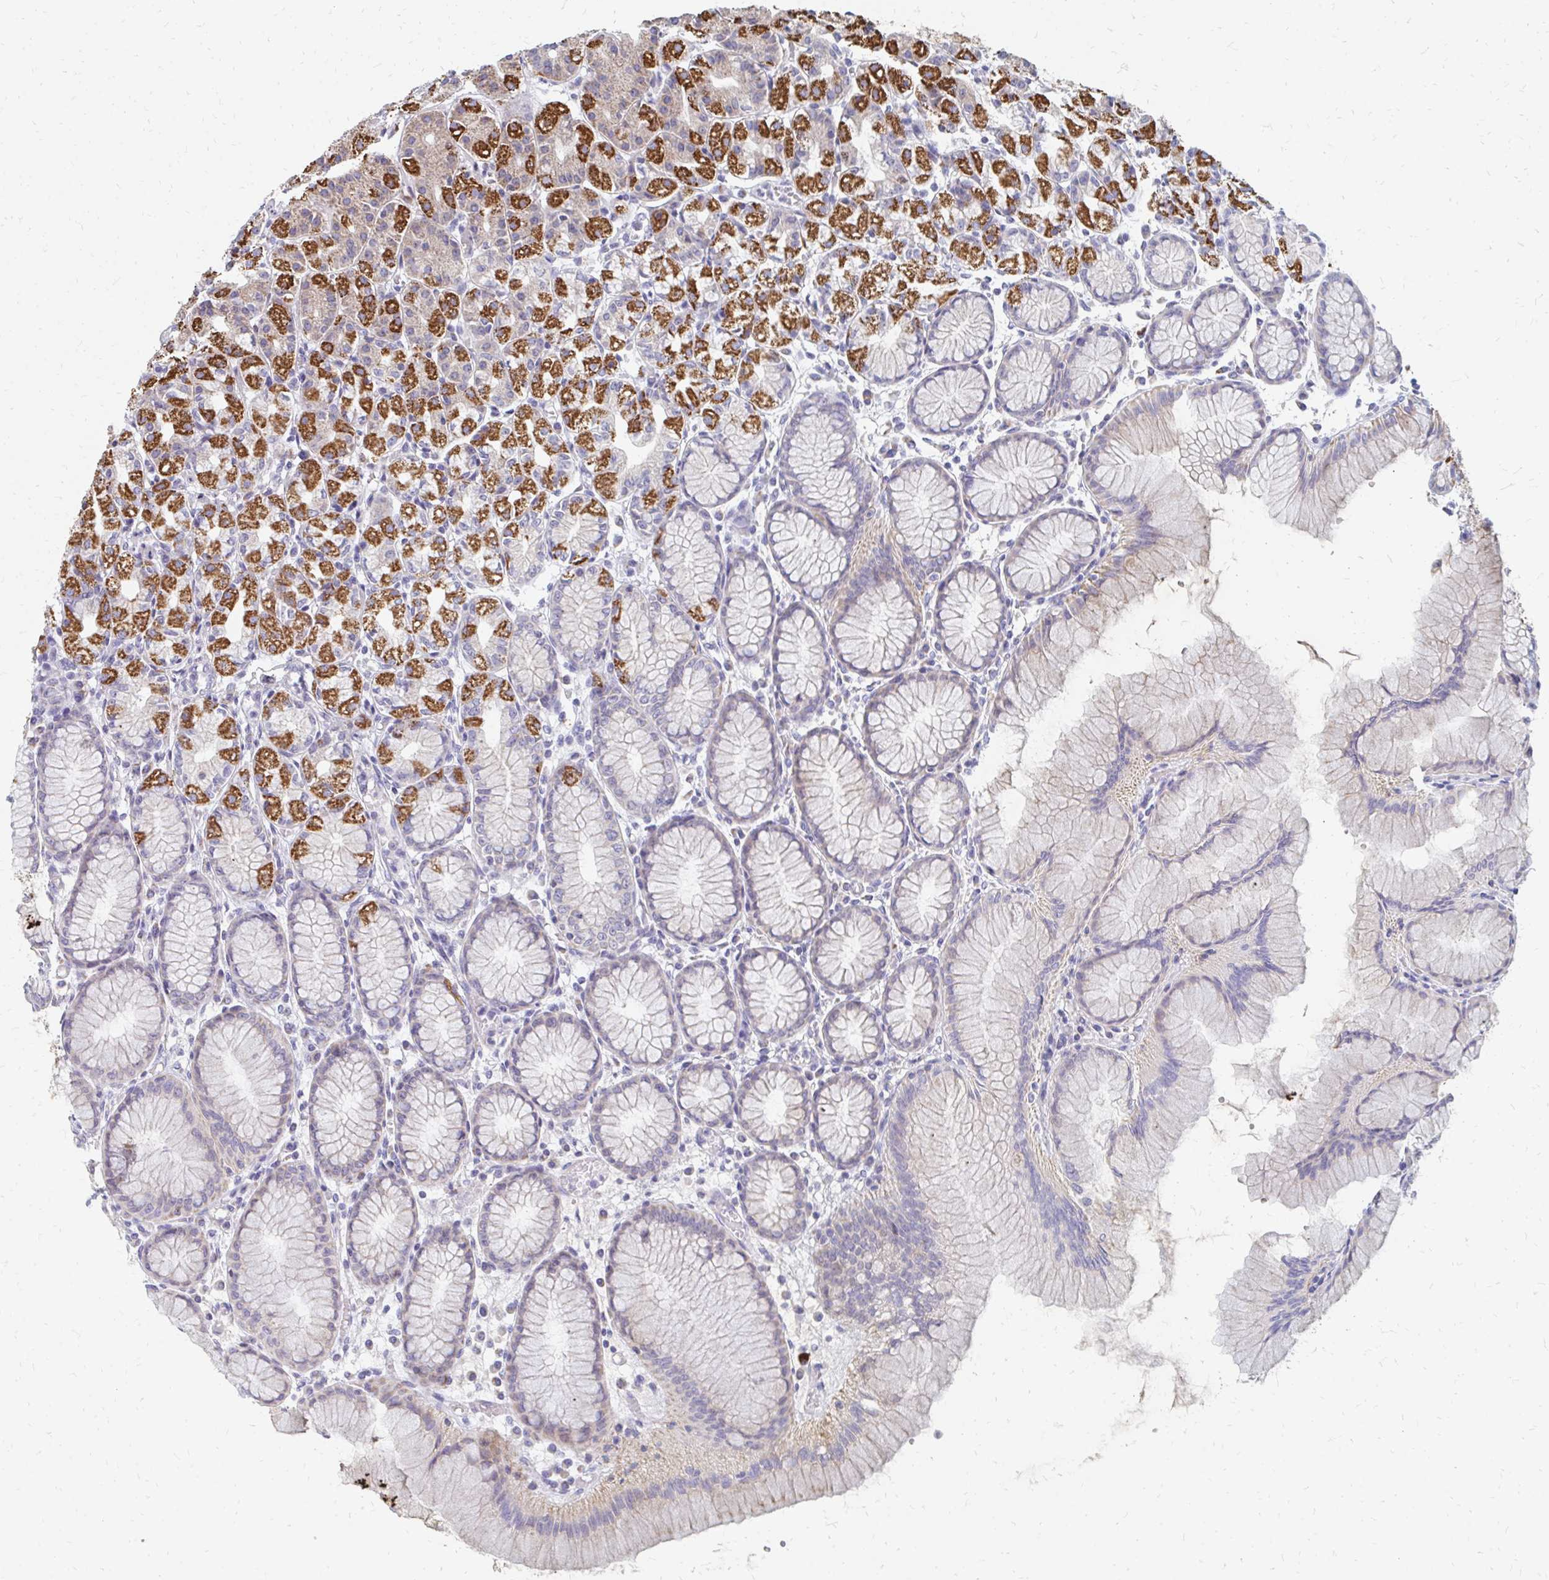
{"staining": {"intensity": "strong", "quantity": "25%-75%", "location": "cytoplasmic/membranous"}, "tissue": "stomach", "cell_type": "Glandular cells", "image_type": "normal", "snomed": [{"axis": "morphology", "description": "Normal tissue, NOS"}, {"axis": "topography", "description": "Stomach"}], "caption": "Glandular cells show high levels of strong cytoplasmic/membranous expression in about 25%-75% of cells in normal stomach.", "gene": "OR10V1", "patient": {"sex": "female", "age": 57}}